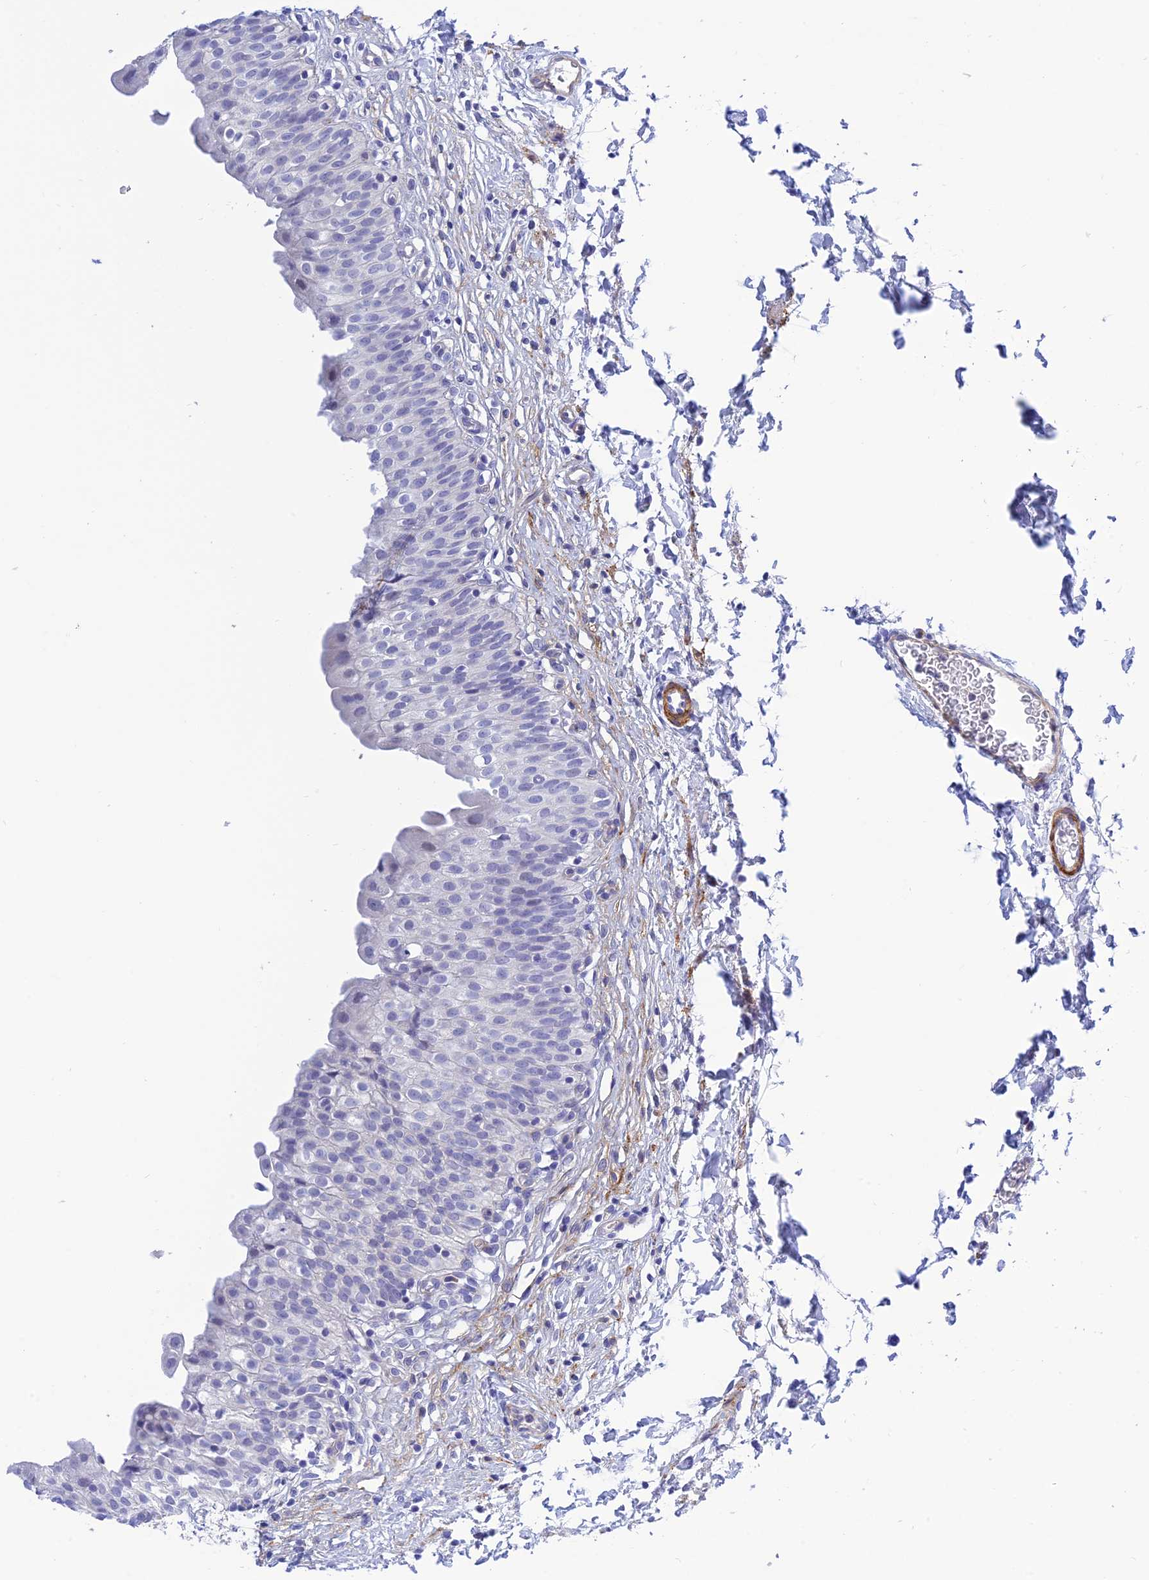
{"staining": {"intensity": "negative", "quantity": "none", "location": "none"}, "tissue": "urinary bladder", "cell_type": "Urothelial cells", "image_type": "normal", "snomed": [{"axis": "morphology", "description": "Normal tissue, NOS"}, {"axis": "topography", "description": "Urinary bladder"}], "caption": "This is an immunohistochemistry (IHC) photomicrograph of normal human urinary bladder. There is no positivity in urothelial cells.", "gene": "ZDHHC16", "patient": {"sex": "male", "age": 55}}